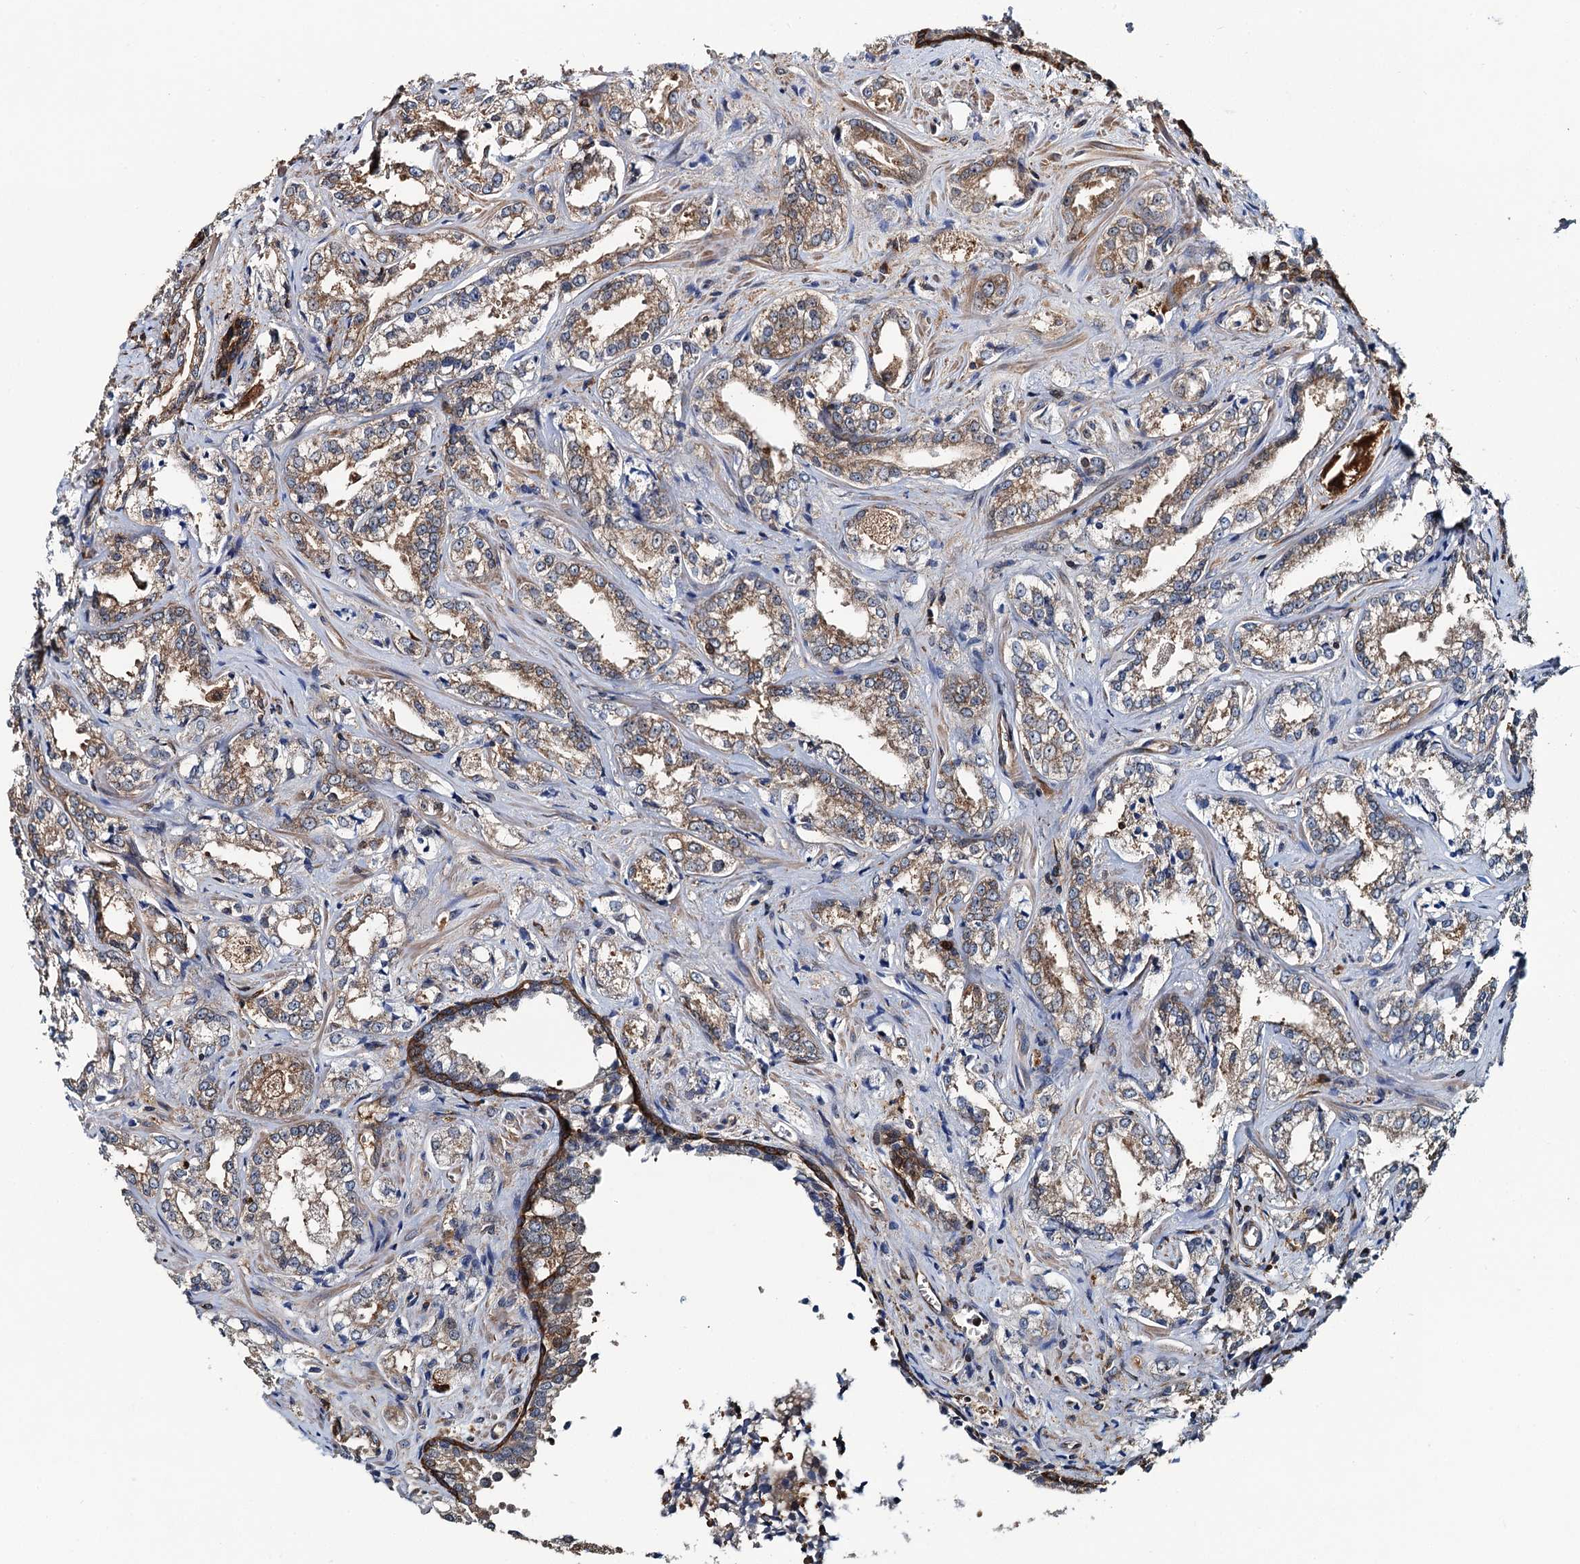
{"staining": {"intensity": "moderate", "quantity": ">75%", "location": "cytoplasmic/membranous"}, "tissue": "prostate cancer", "cell_type": "Tumor cells", "image_type": "cancer", "snomed": [{"axis": "morphology", "description": "Adenocarcinoma, Low grade"}, {"axis": "topography", "description": "Prostate"}], "caption": "Prostate cancer was stained to show a protein in brown. There is medium levels of moderate cytoplasmic/membranous expression in approximately >75% of tumor cells.", "gene": "USP6NL", "patient": {"sex": "male", "age": 47}}